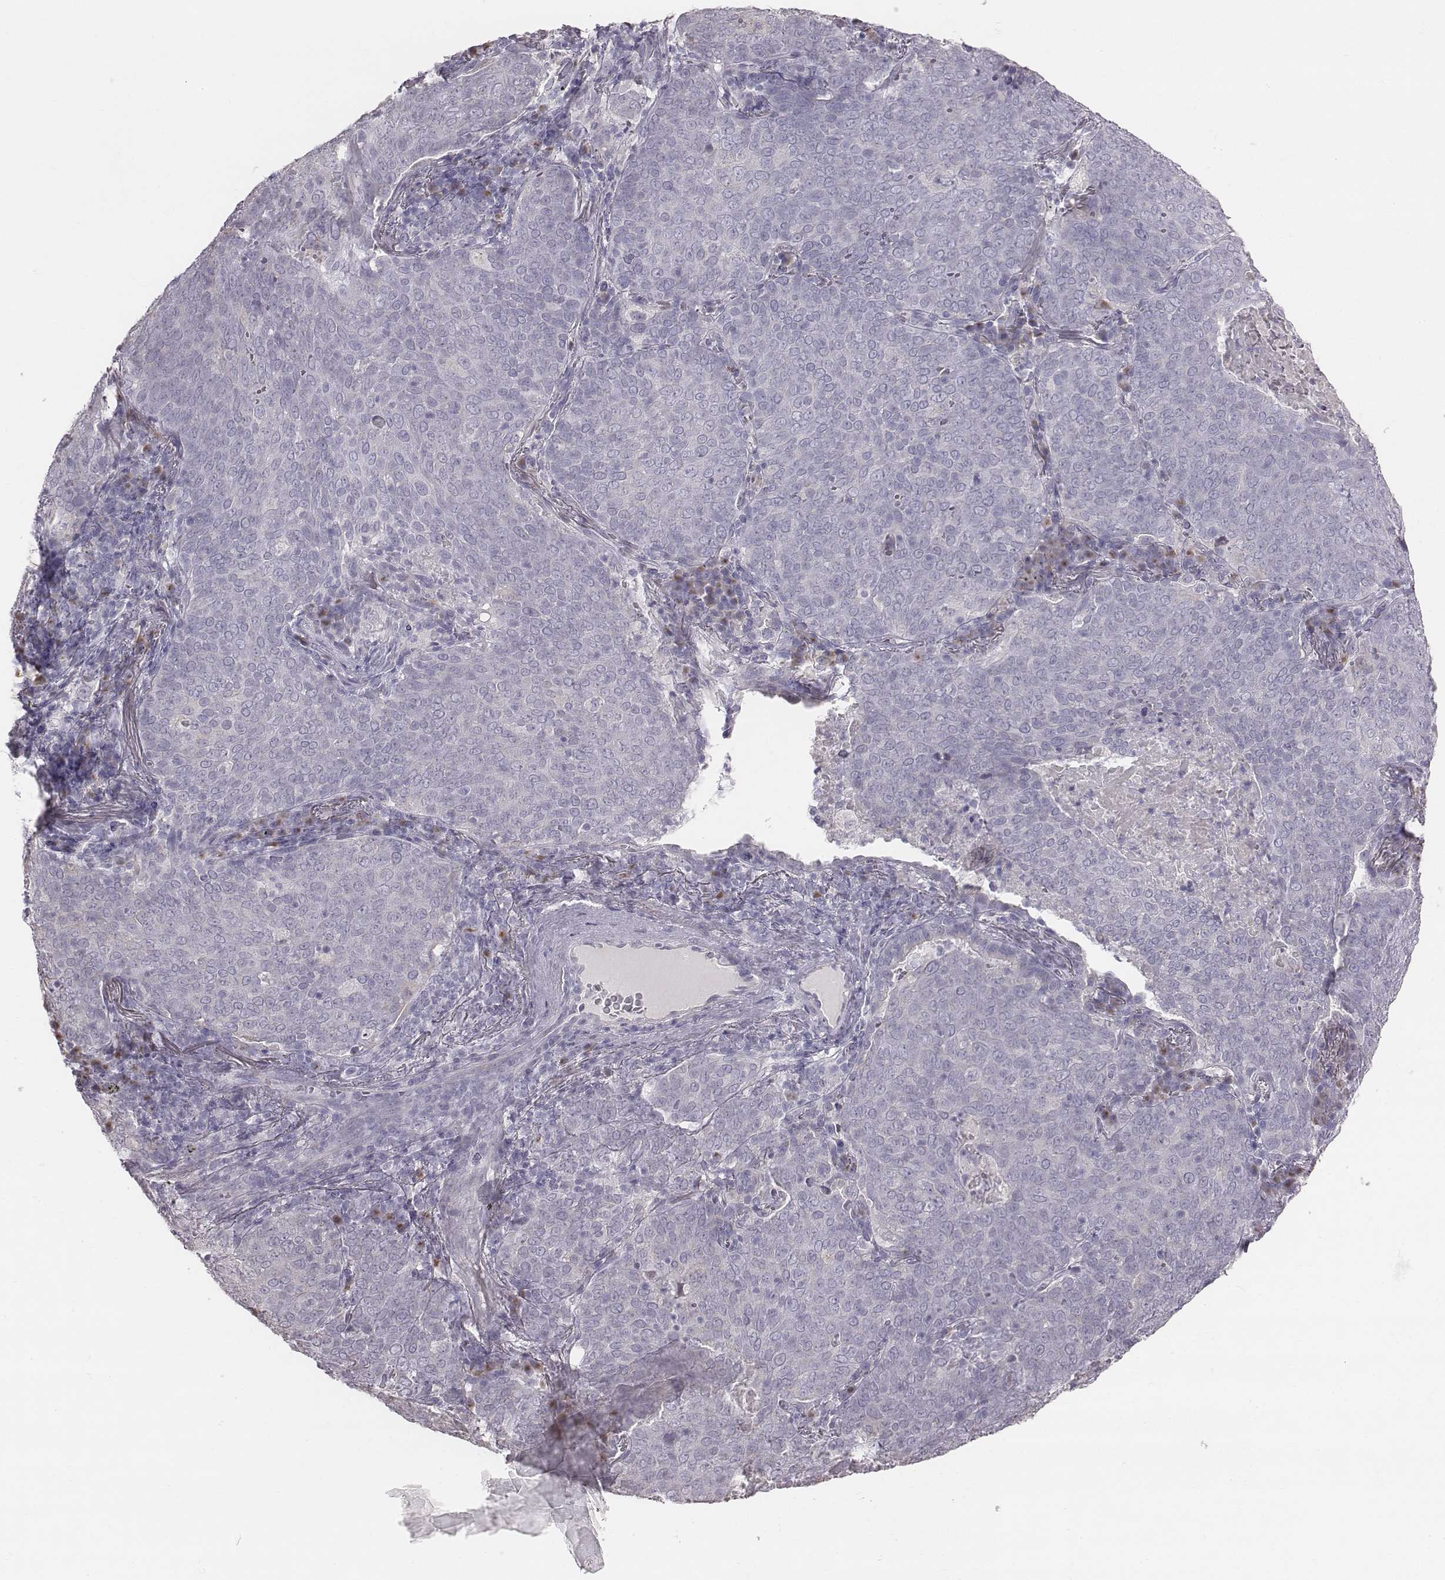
{"staining": {"intensity": "negative", "quantity": "none", "location": "none"}, "tissue": "lung cancer", "cell_type": "Tumor cells", "image_type": "cancer", "snomed": [{"axis": "morphology", "description": "Squamous cell carcinoma, NOS"}, {"axis": "topography", "description": "Lung"}], "caption": "Tumor cells show no significant protein expression in lung cancer (squamous cell carcinoma).", "gene": "C6orf58", "patient": {"sex": "male", "age": 82}}